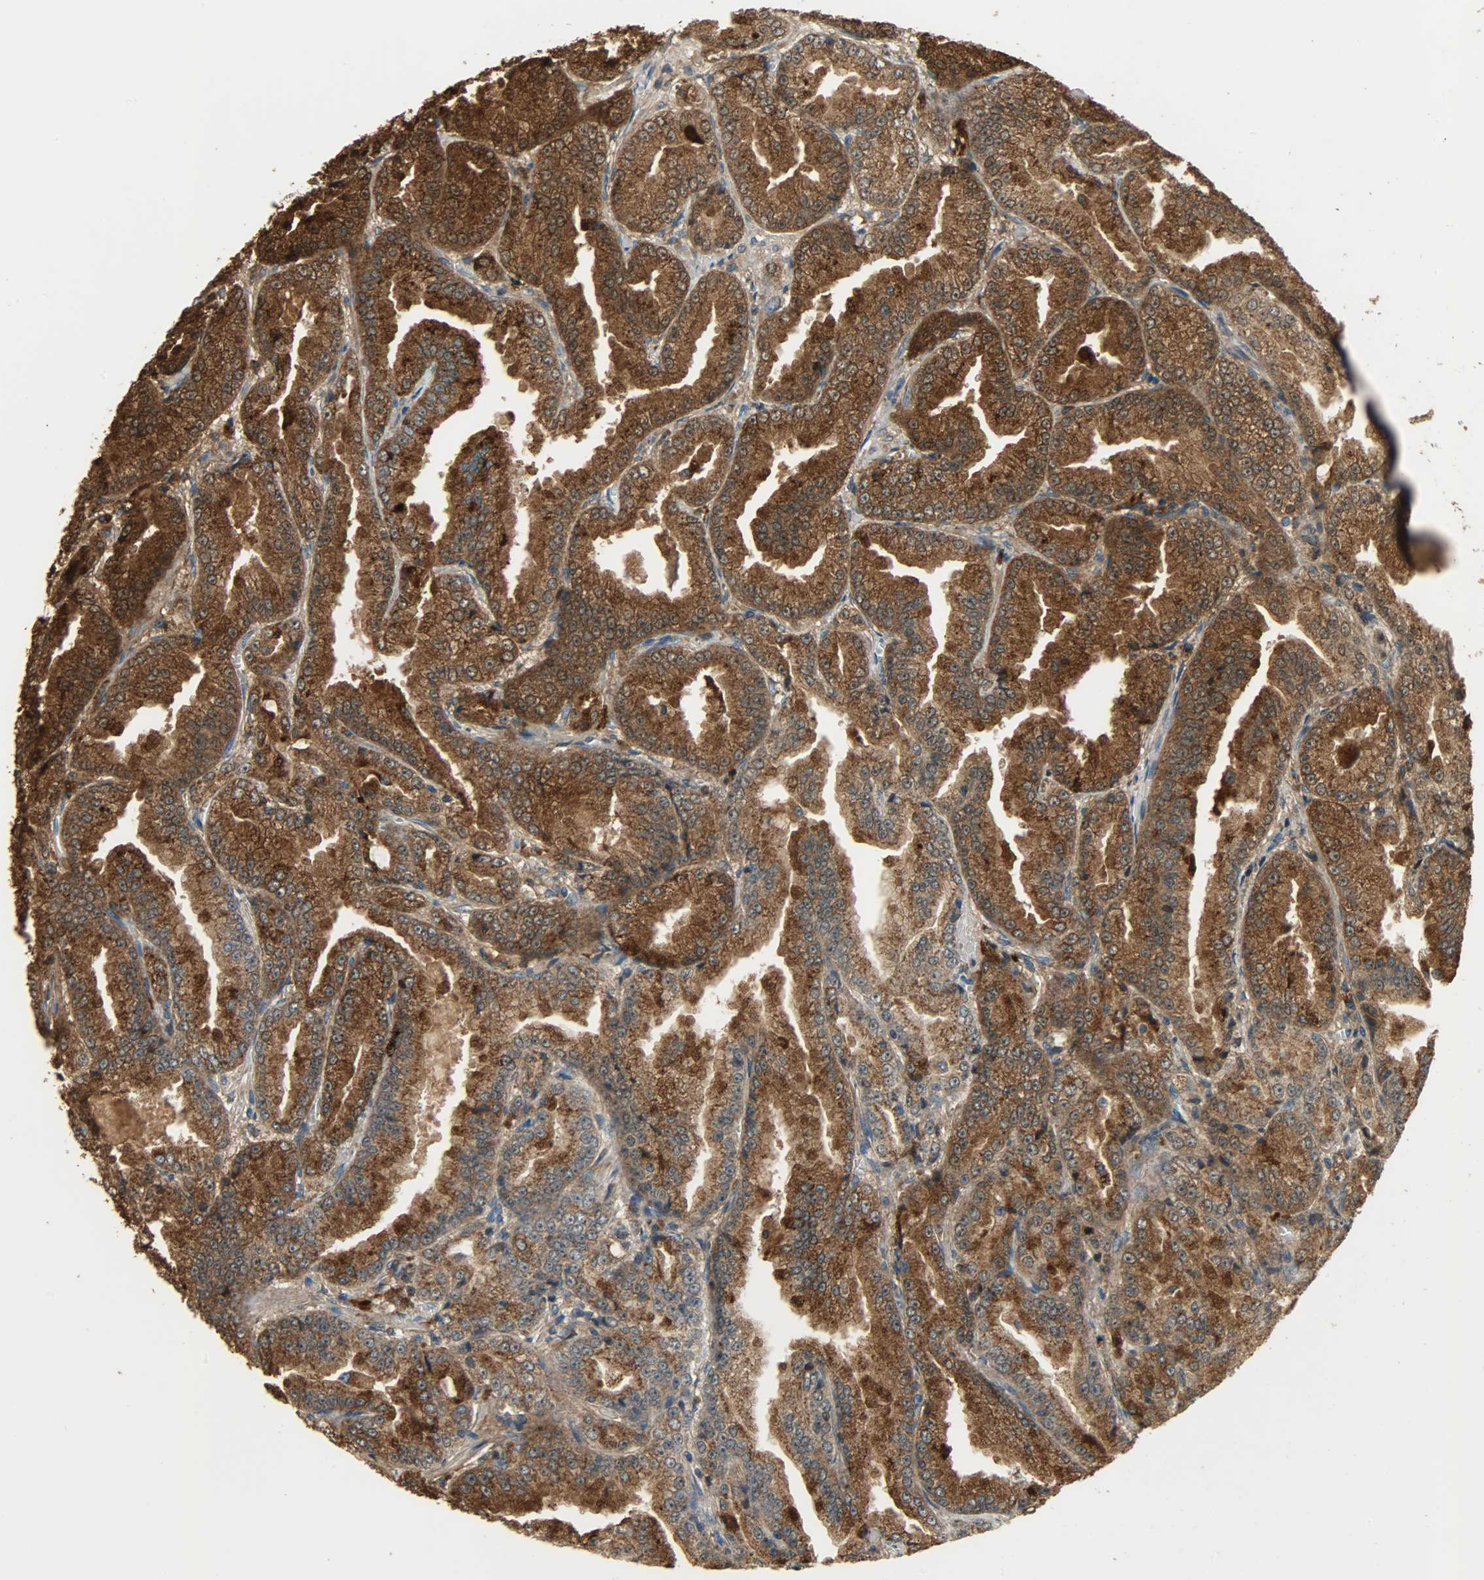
{"staining": {"intensity": "strong", "quantity": ">75%", "location": "cytoplasmic/membranous"}, "tissue": "prostate cancer", "cell_type": "Tumor cells", "image_type": "cancer", "snomed": [{"axis": "morphology", "description": "Adenocarcinoma, High grade"}, {"axis": "topography", "description": "Prostate"}], "caption": "Prostate adenocarcinoma (high-grade) stained with a protein marker exhibits strong staining in tumor cells.", "gene": "PPP1R1B", "patient": {"sex": "male", "age": 61}}